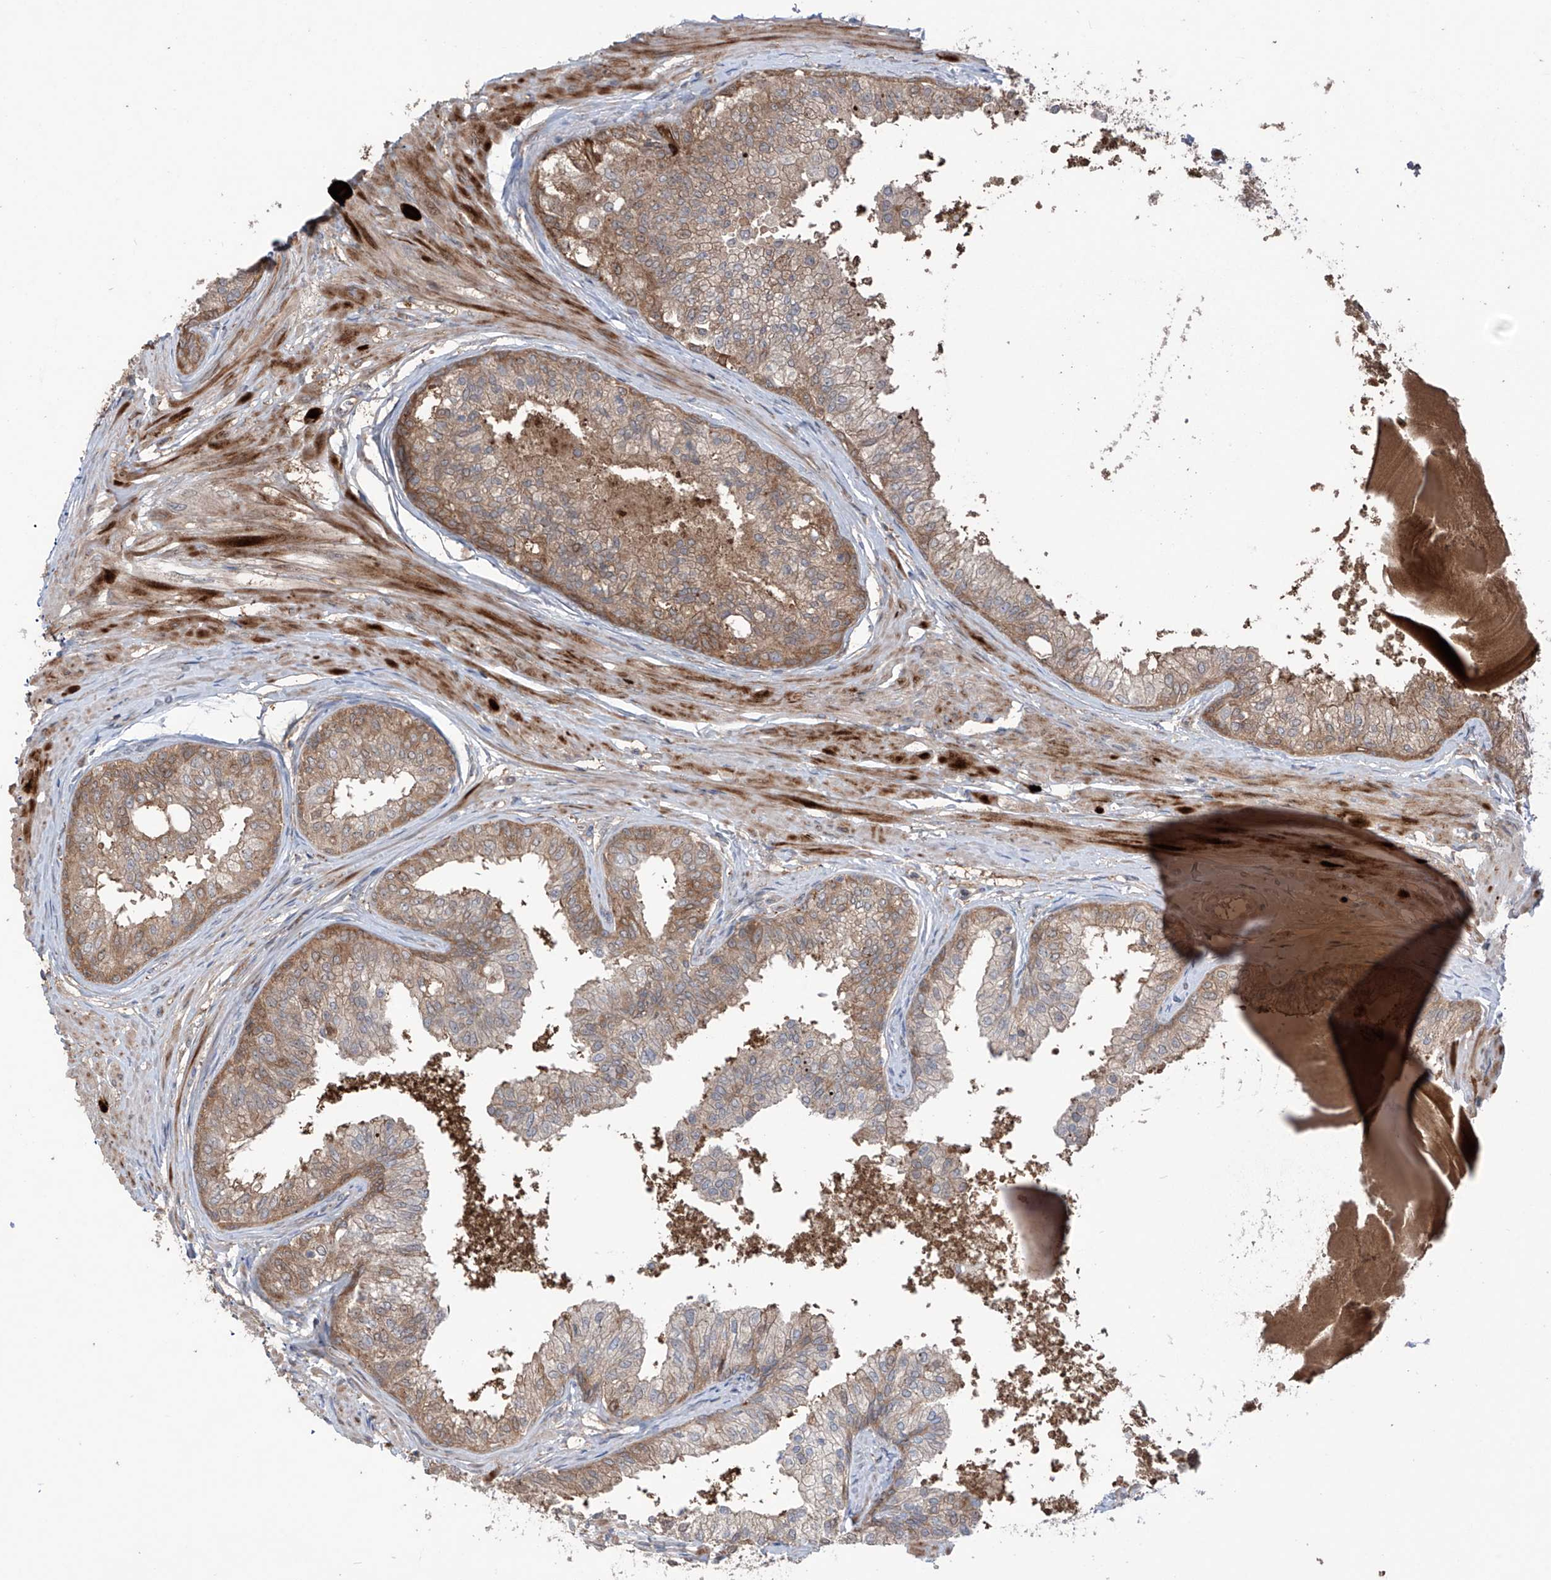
{"staining": {"intensity": "moderate", "quantity": ">75%", "location": "cytoplasmic/membranous"}, "tissue": "prostate", "cell_type": "Glandular cells", "image_type": "normal", "snomed": [{"axis": "morphology", "description": "Normal tissue, NOS"}, {"axis": "topography", "description": "Prostate"}], "caption": "The immunohistochemical stain shows moderate cytoplasmic/membranous expression in glandular cells of normal prostate.", "gene": "SAMD3", "patient": {"sex": "male", "age": 48}}